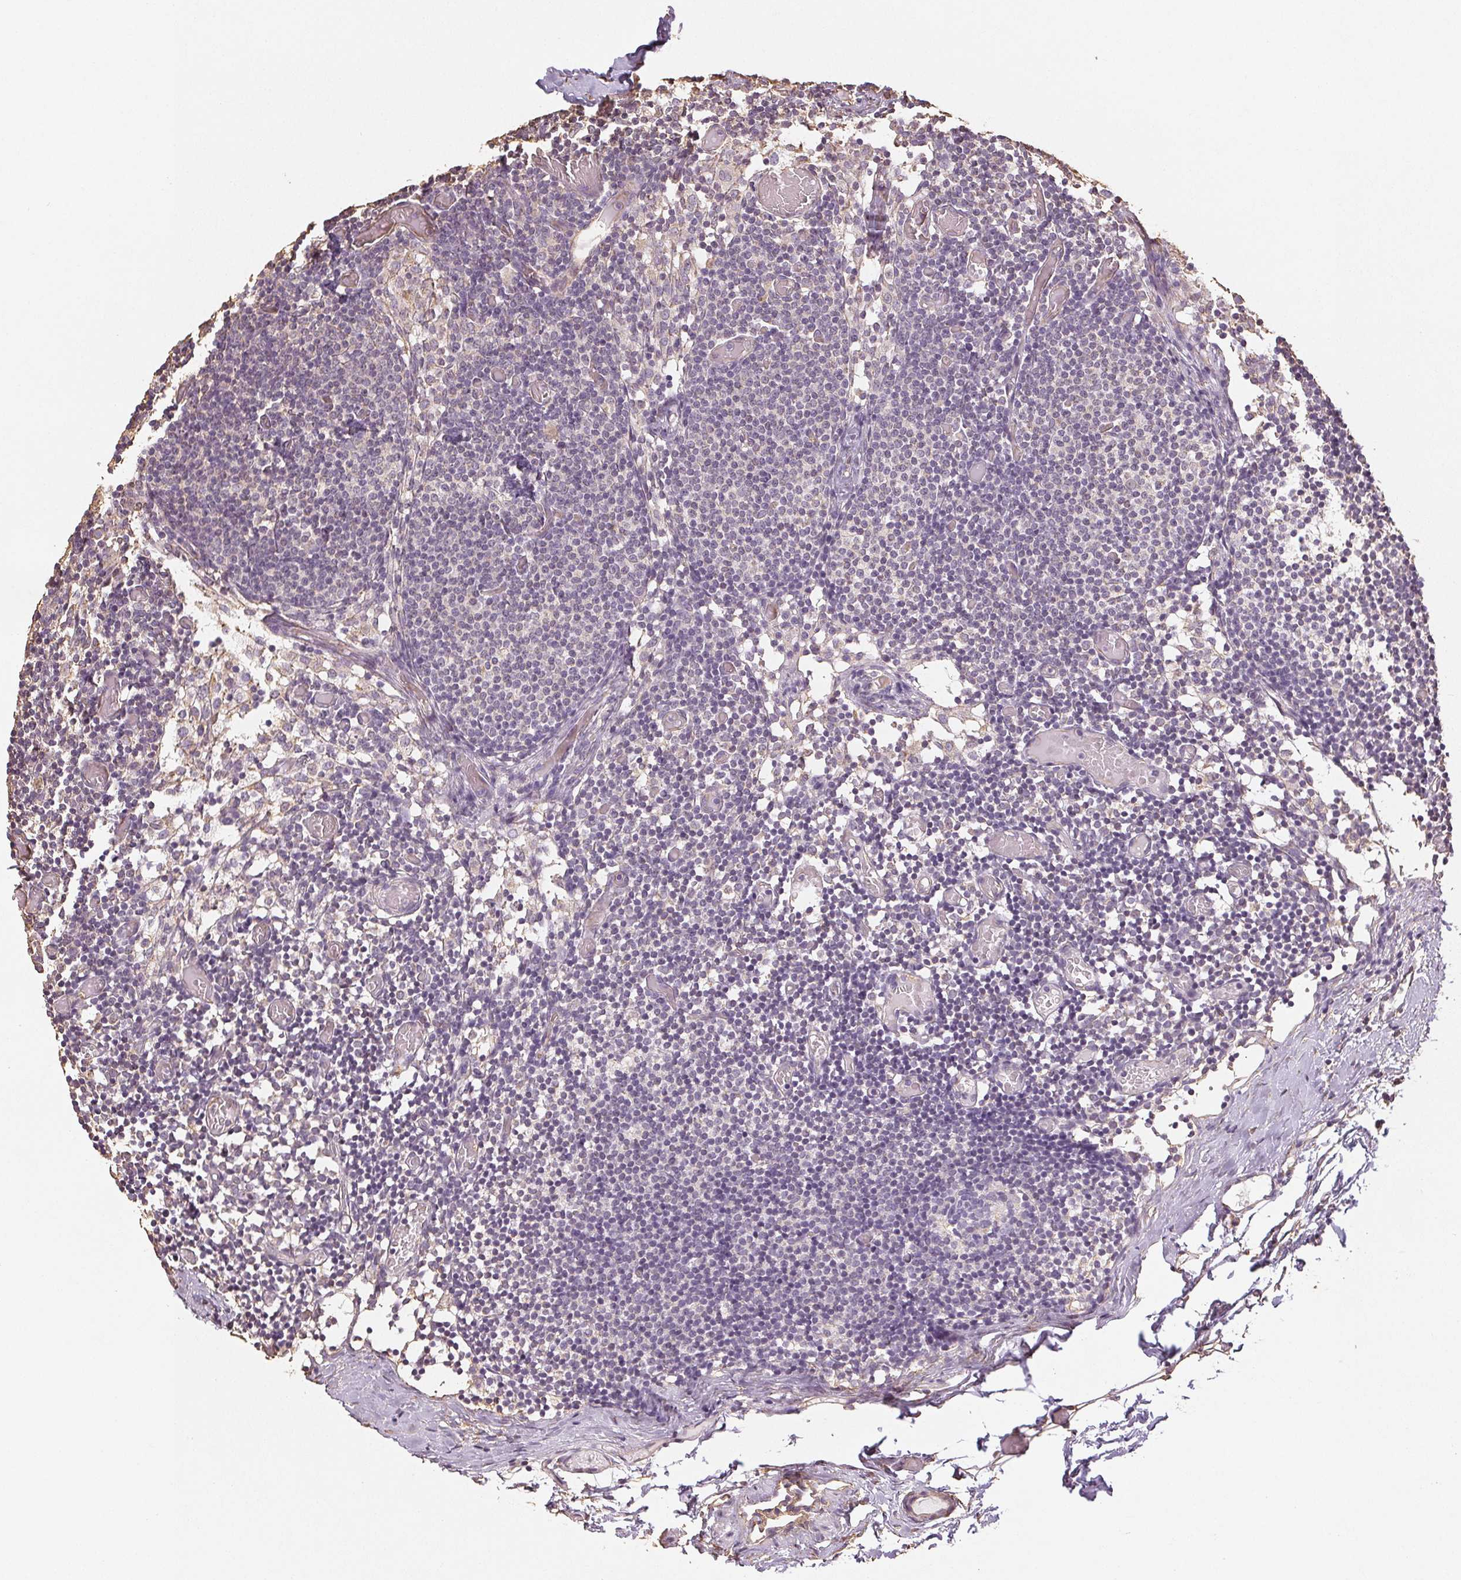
{"staining": {"intensity": "negative", "quantity": "none", "location": "none"}, "tissue": "lymph node", "cell_type": "Germinal center cells", "image_type": "normal", "snomed": [{"axis": "morphology", "description": "Normal tissue, NOS"}, {"axis": "topography", "description": "Lymph node"}], "caption": "The IHC micrograph has no significant positivity in germinal center cells of lymph node. (Brightfield microscopy of DAB IHC at high magnification).", "gene": "COL7A1", "patient": {"sex": "female", "age": 41}}